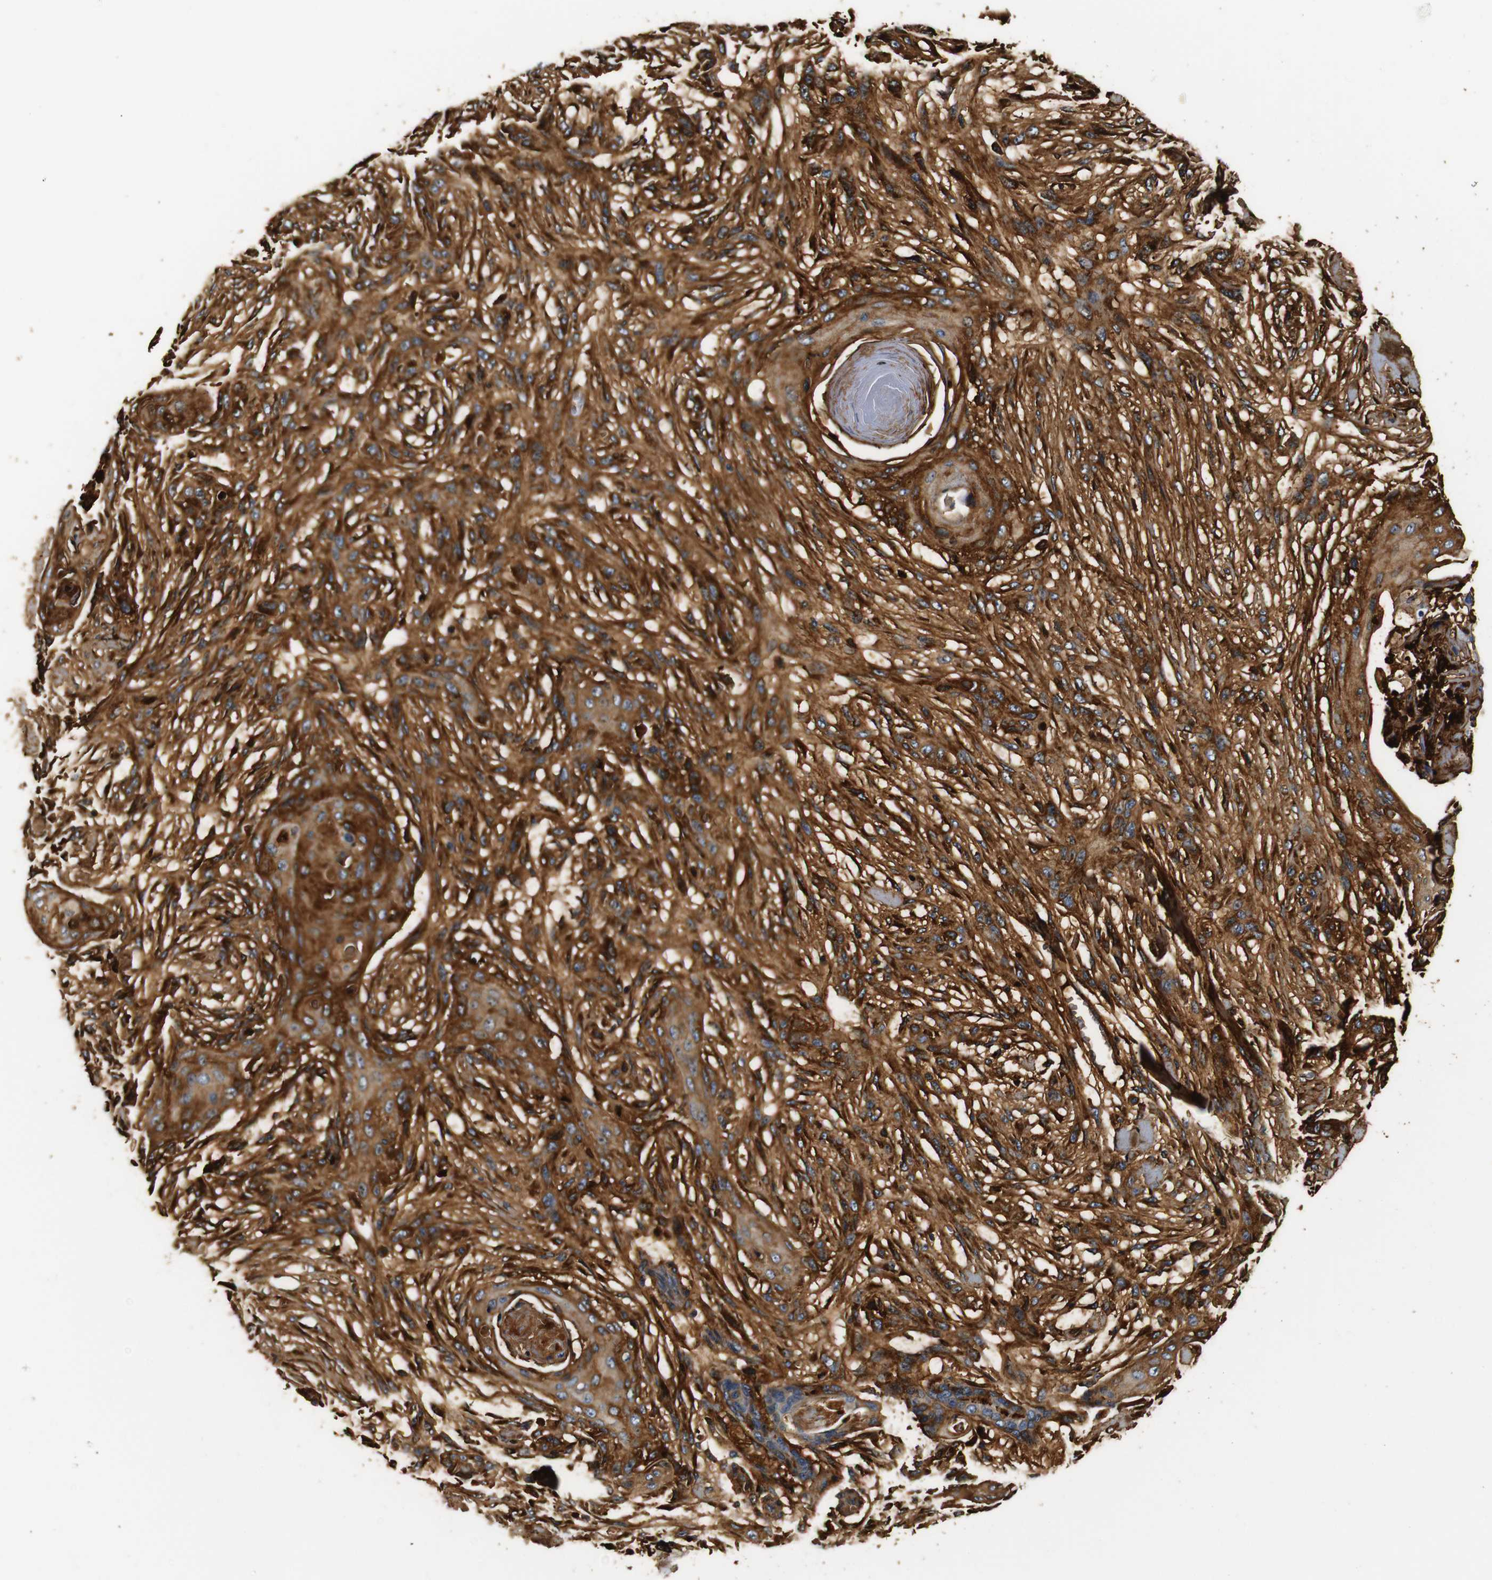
{"staining": {"intensity": "strong", "quantity": ">75%", "location": "cytoplasmic/membranous"}, "tissue": "skin cancer", "cell_type": "Tumor cells", "image_type": "cancer", "snomed": [{"axis": "morphology", "description": "Squamous cell carcinoma, NOS"}, {"axis": "topography", "description": "Skin"}], "caption": "Protein staining by immunohistochemistry (IHC) displays strong cytoplasmic/membranous expression in approximately >75% of tumor cells in skin squamous cell carcinoma.", "gene": "COL1A1", "patient": {"sex": "female", "age": 59}}